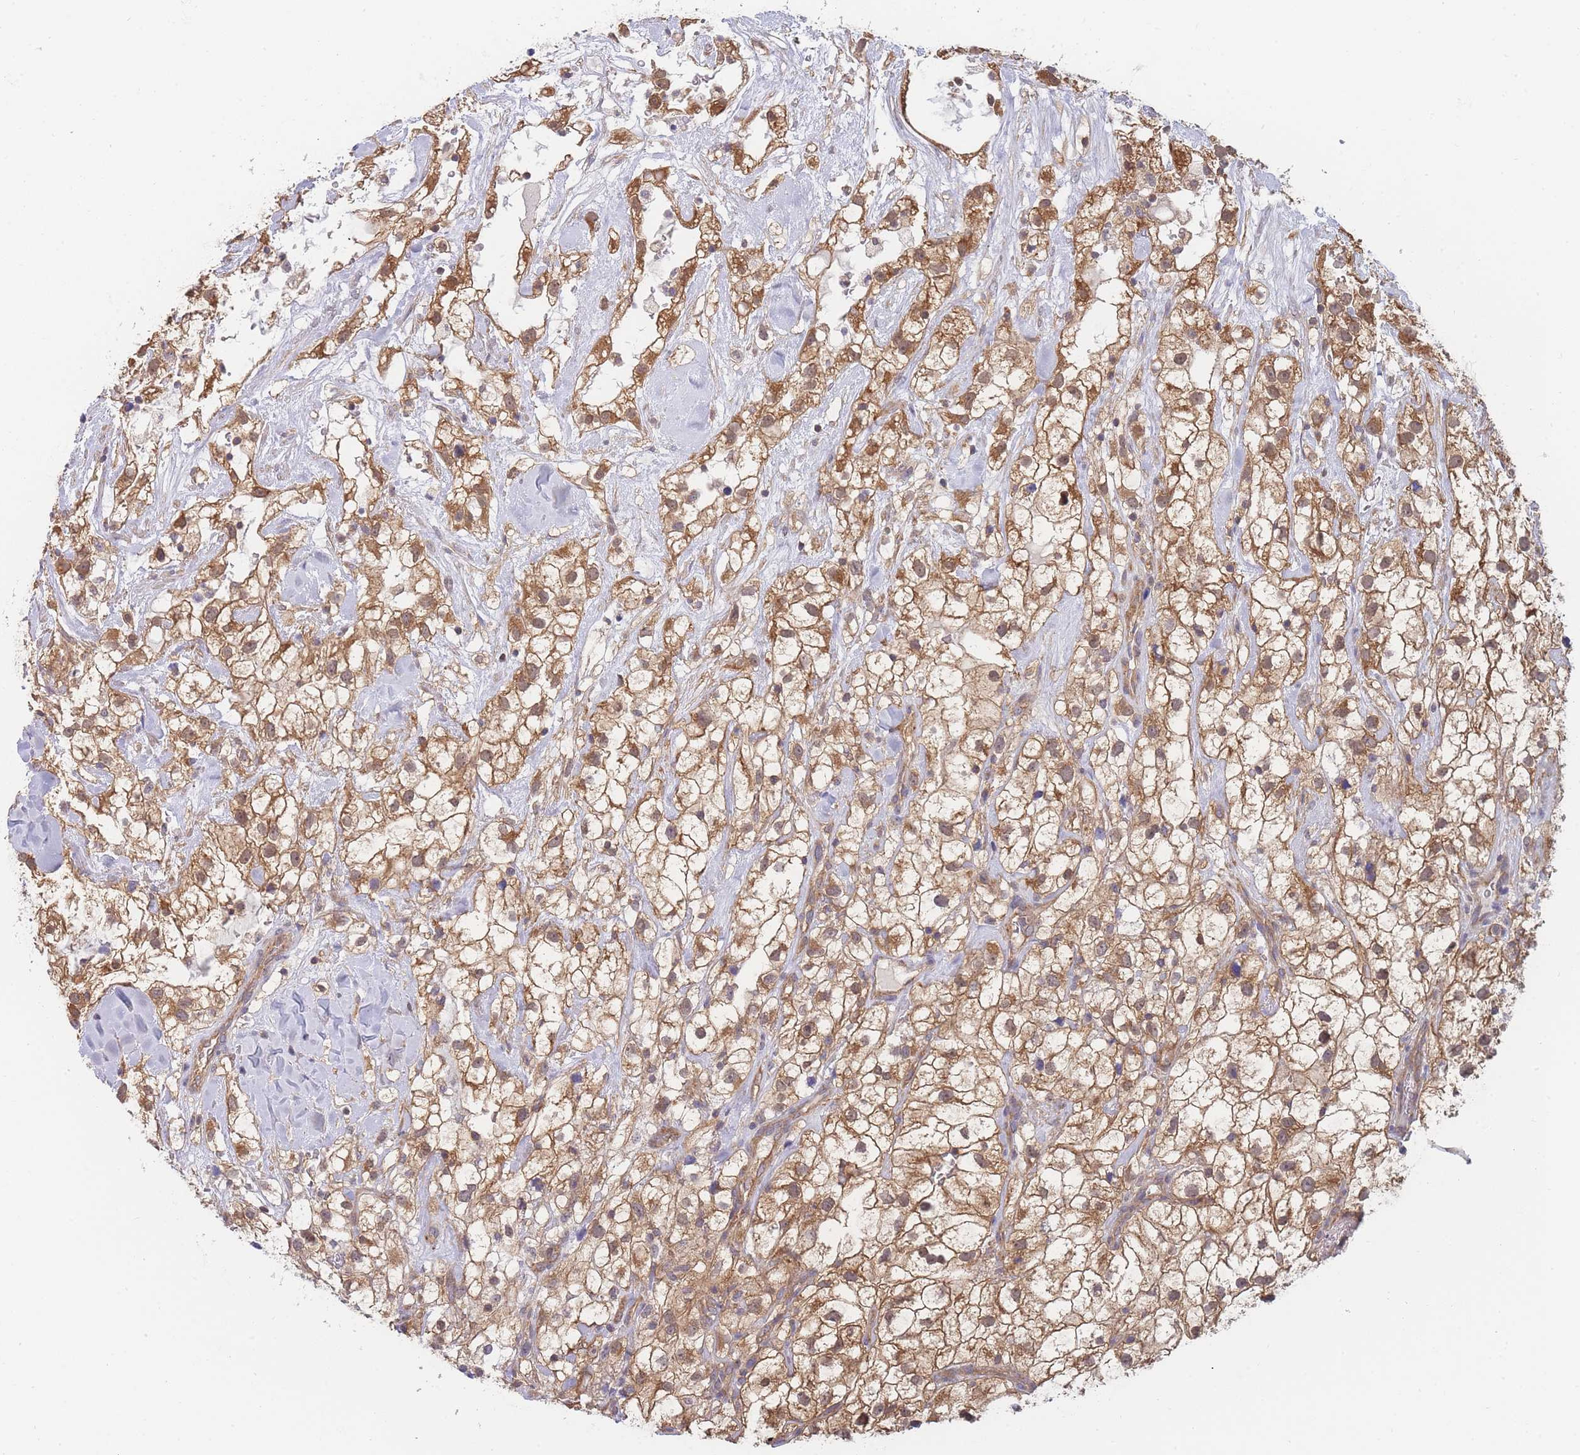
{"staining": {"intensity": "moderate", "quantity": ">75%", "location": "cytoplasmic/membranous"}, "tissue": "renal cancer", "cell_type": "Tumor cells", "image_type": "cancer", "snomed": [{"axis": "morphology", "description": "Adenocarcinoma, NOS"}, {"axis": "topography", "description": "Kidney"}], "caption": "Moderate cytoplasmic/membranous expression is present in about >75% of tumor cells in renal cancer (adenocarcinoma). Immunohistochemistry stains the protein in brown and the nuclei are stained blue.", "gene": "MRPS18B", "patient": {"sex": "male", "age": 59}}